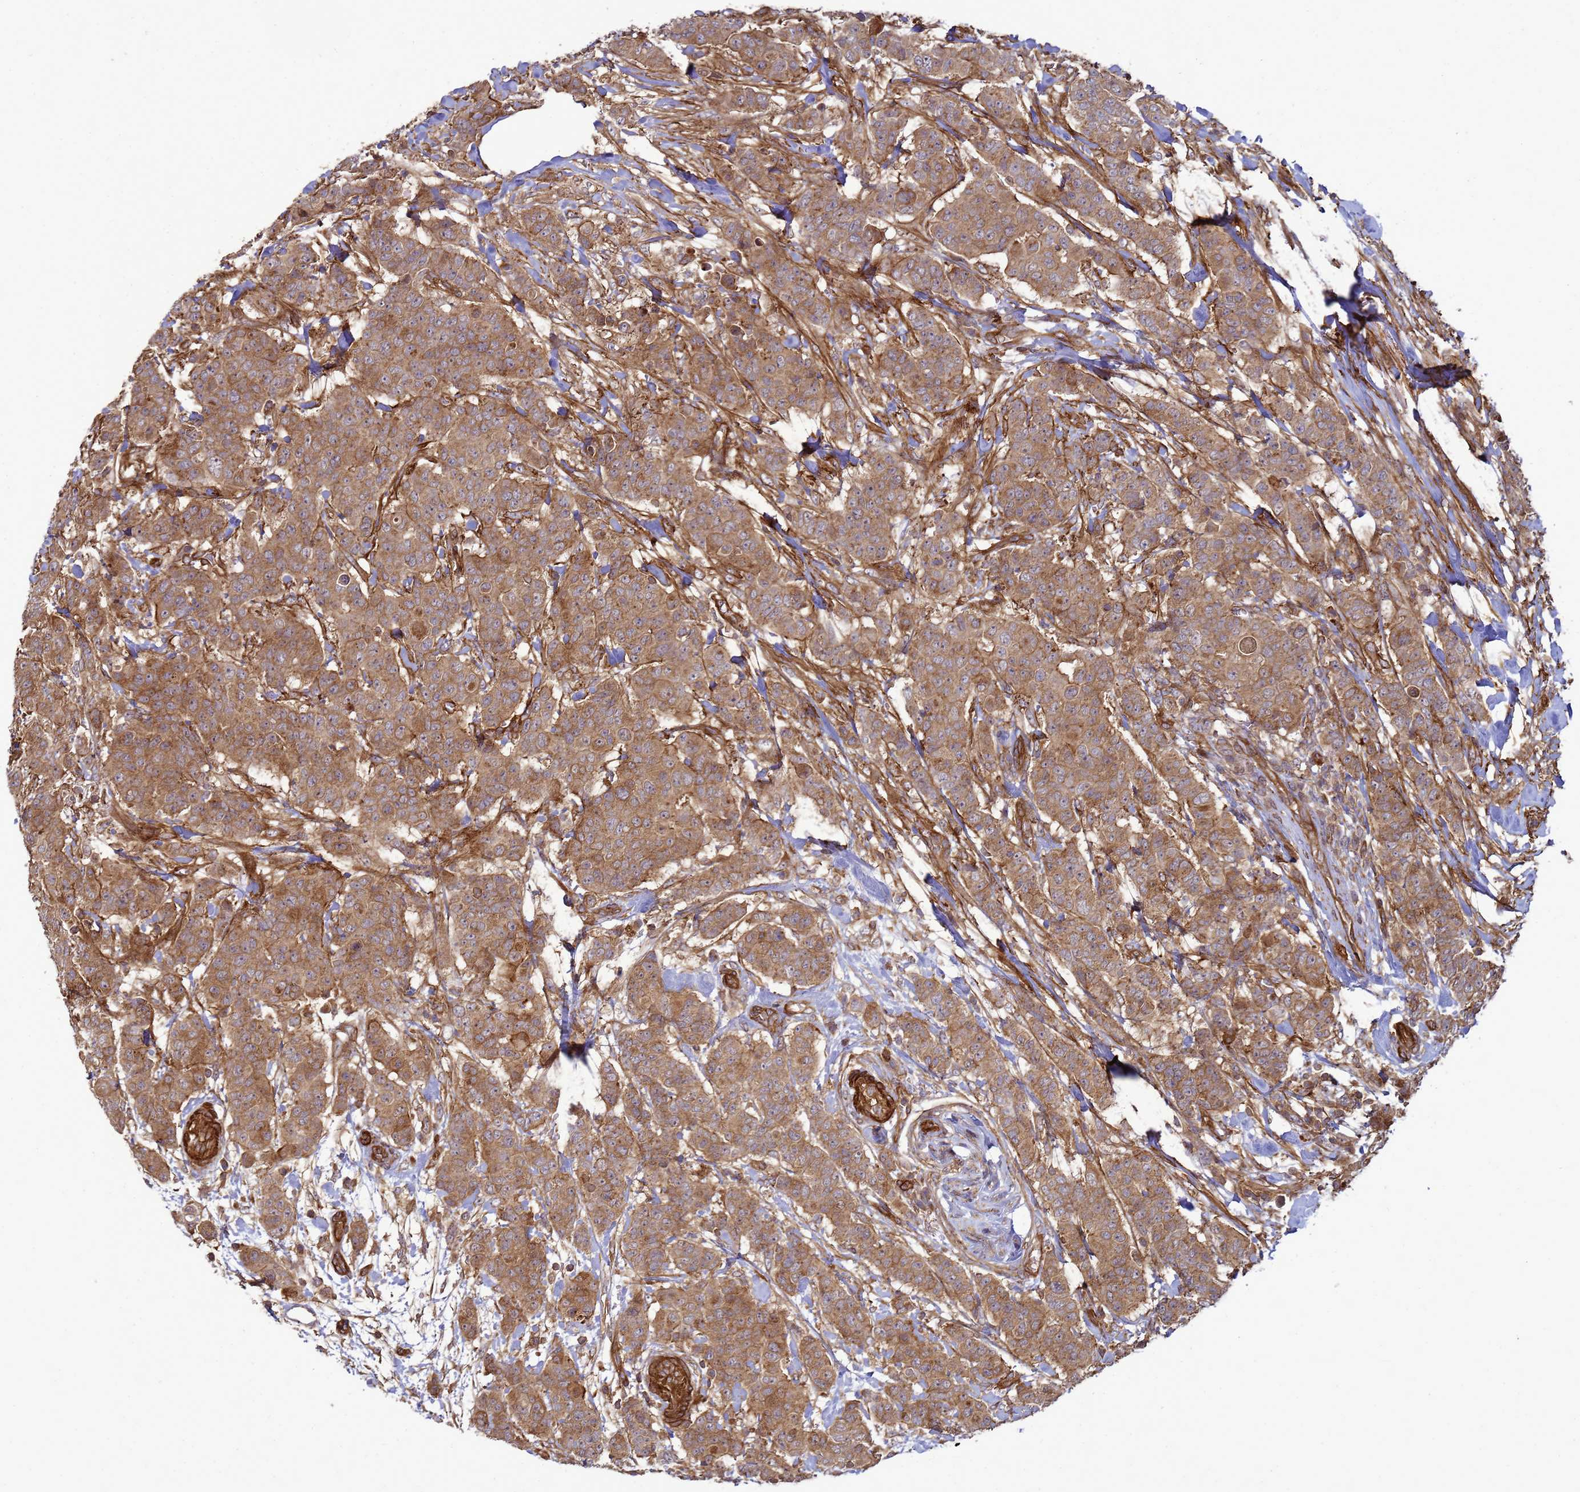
{"staining": {"intensity": "moderate", "quantity": ">75%", "location": "cytoplasmic/membranous"}, "tissue": "breast cancer", "cell_type": "Tumor cells", "image_type": "cancer", "snomed": [{"axis": "morphology", "description": "Duct carcinoma"}, {"axis": "topography", "description": "Breast"}], "caption": "Breast cancer stained with DAB IHC shows medium levels of moderate cytoplasmic/membranous staining in about >75% of tumor cells.", "gene": "CNOT1", "patient": {"sex": "female", "age": 40}}